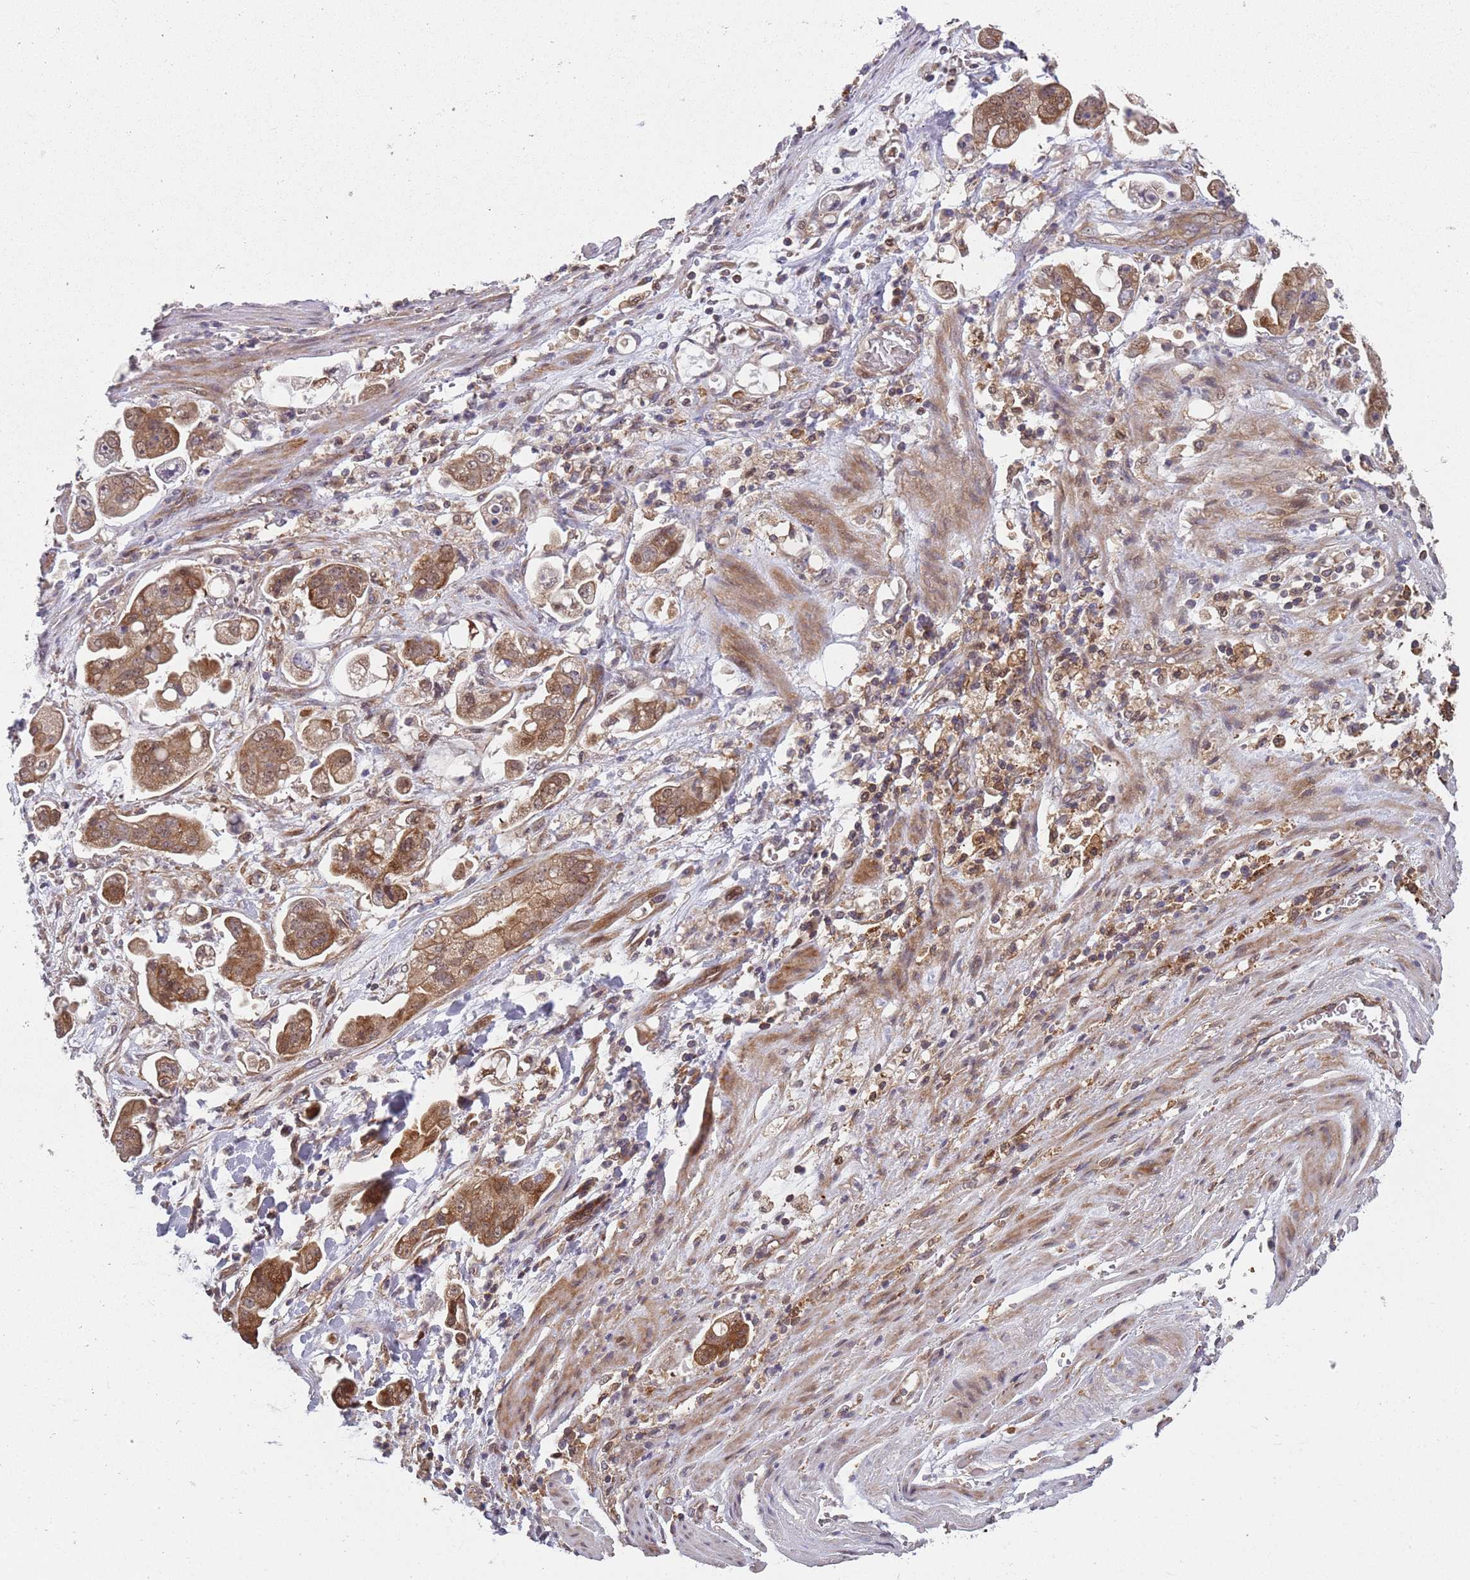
{"staining": {"intensity": "moderate", "quantity": ">75%", "location": "cytoplasmic/membranous,nuclear"}, "tissue": "stomach cancer", "cell_type": "Tumor cells", "image_type": "cancer", "snomed": [{"axis": "morphology", "description": "Adenocarcinoma, NOS"}, {"axis": "topography", "description": "Stomach"}], "caption": "Human stomach cancer stained with a brown dye demonstrates moderate cytoplasmic/membranous and nuclear positive positivity in approximately >75% of tumor cells.", "gene": "GGA1", "patient": {"sex": "male", "age": 62}}